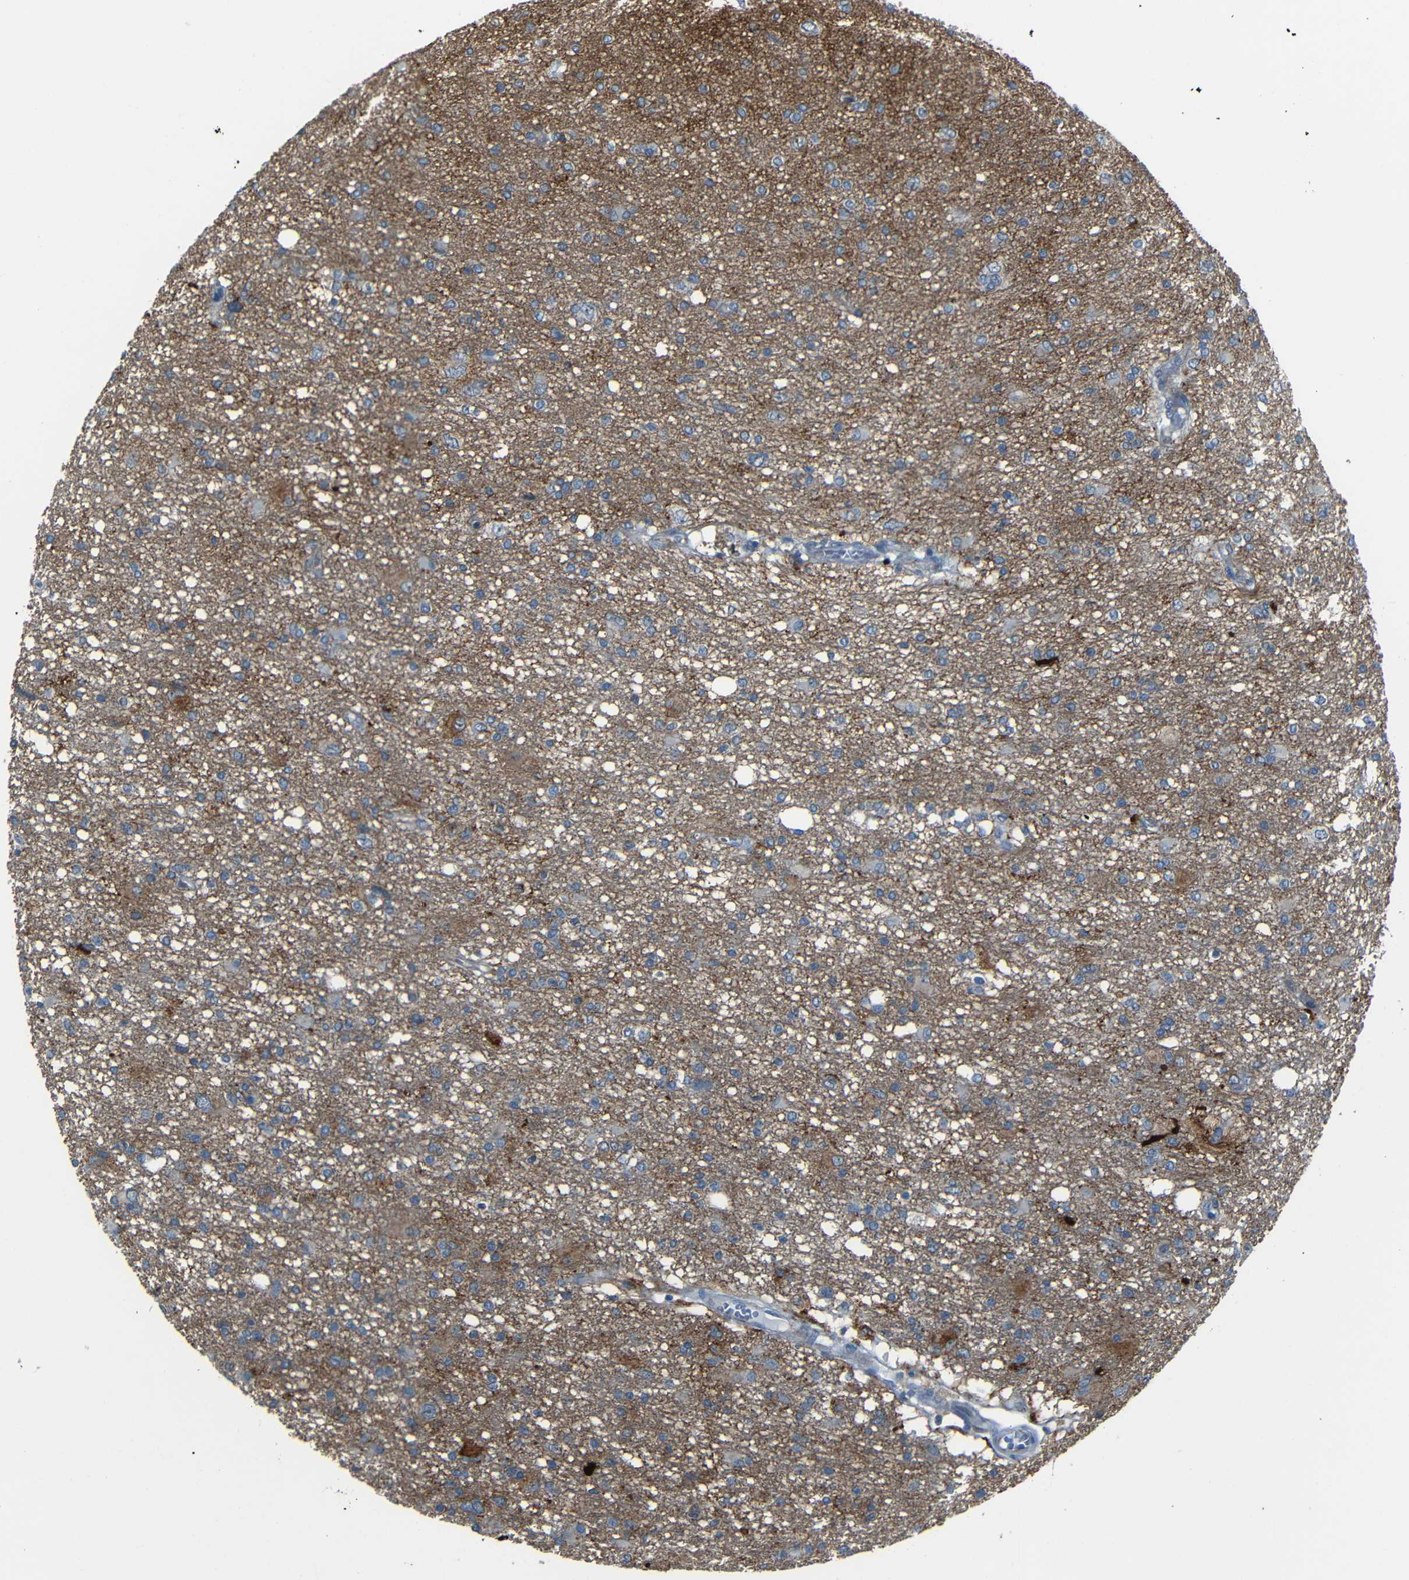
{"staining": {"intensity": "negative", "quantity": "none", "location": "none"}, "tissue": "glioma", "cell_type": "Tumor cells", "image_type": "cancer", "snomed": [{"axis": "morphology", "description": "Glioma, malignant, High grade"}, {"axis": "topography", "description": "Brain"}], "caption": "High power microscopy photomicrograph of an immunohistochemistry (IHC) image of malignant high-grade glioma, revealing no significant staining in tumor cells.", "gene": "DNAJC5", "patient": {"sex": "female", "age": 59}}